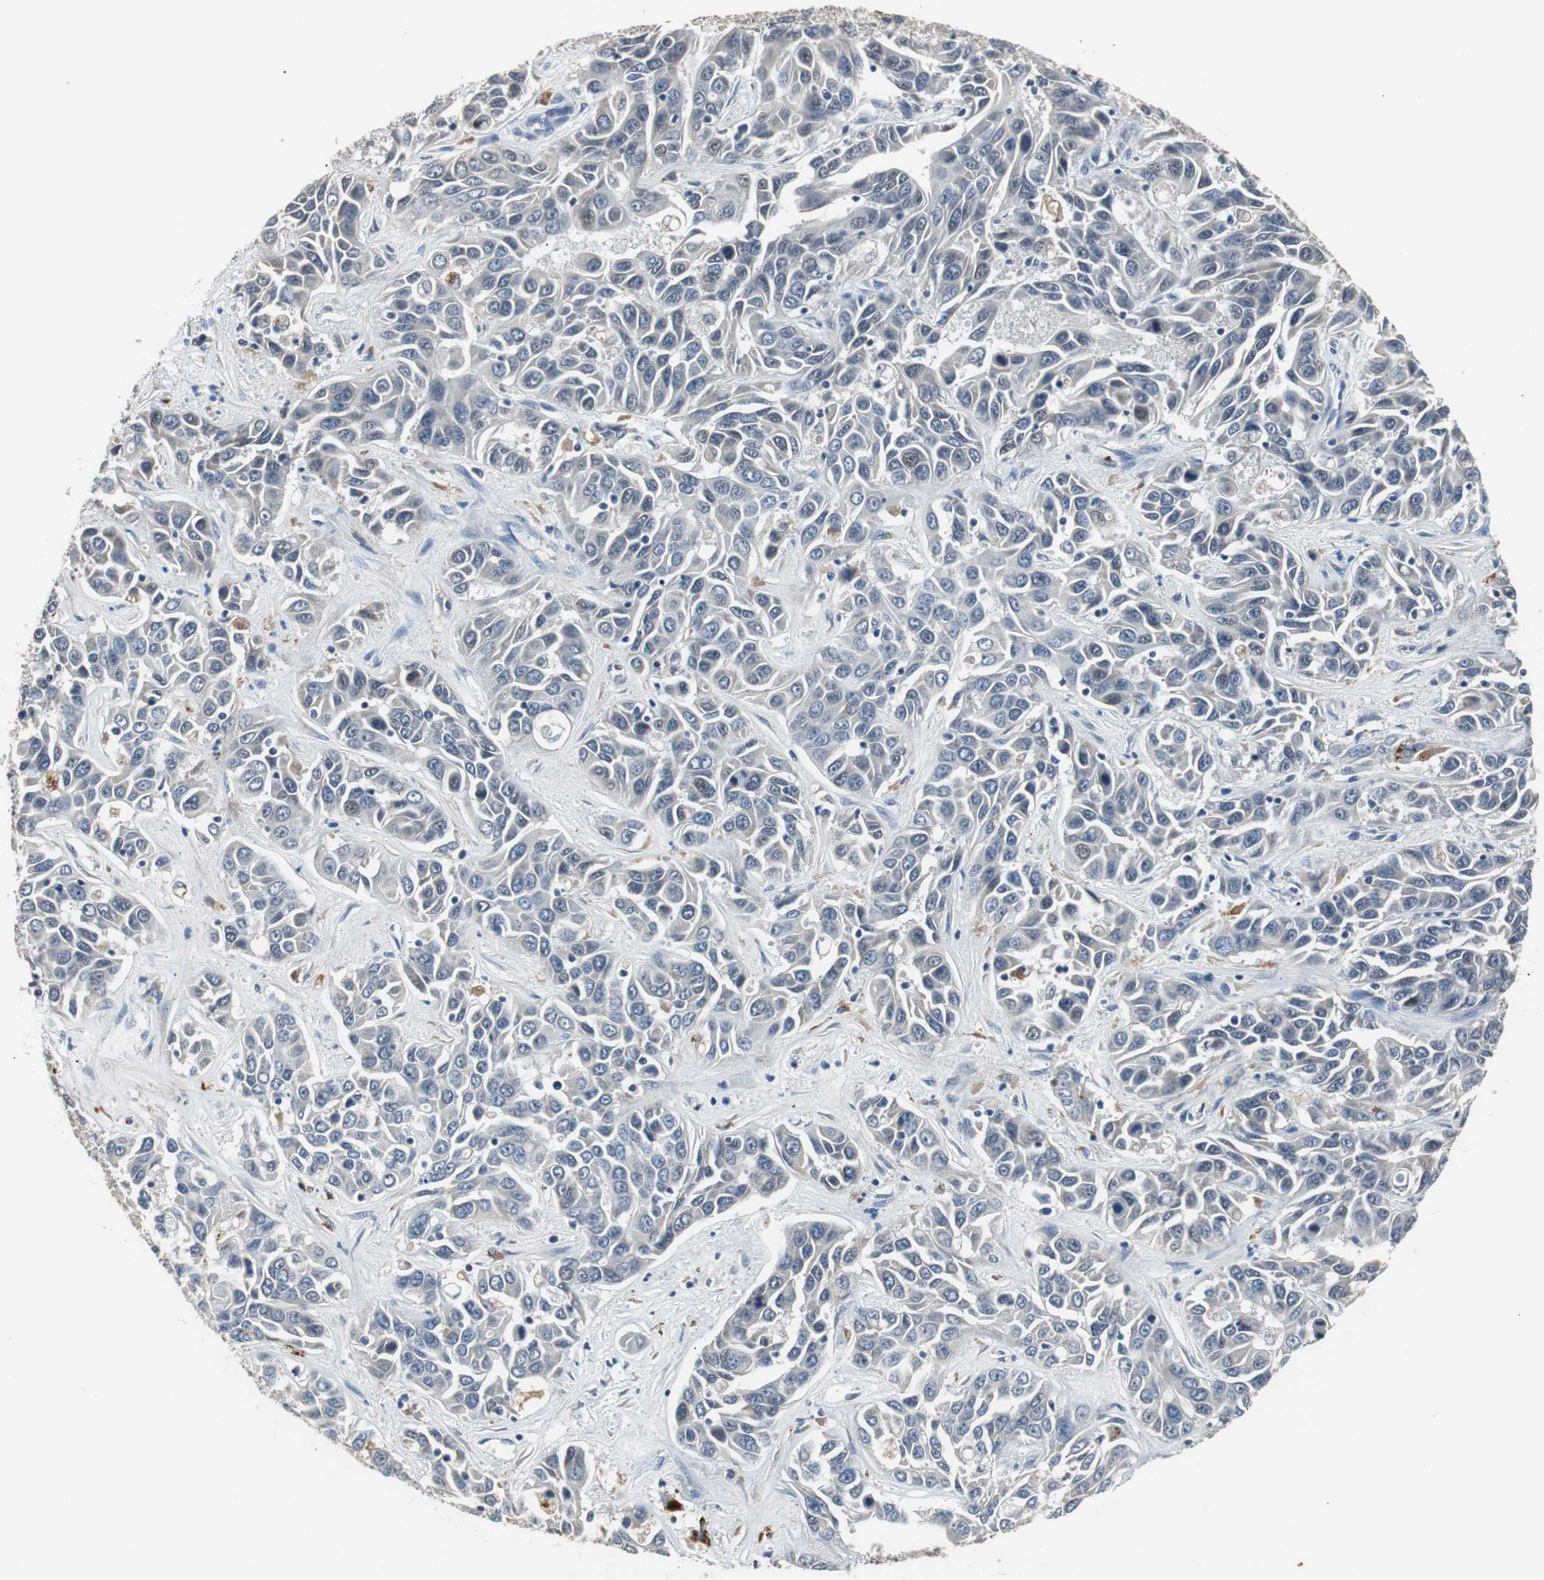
{"staining": {"intensity": "negative", "quantity": "none", "location": "none"}, "tissue": "liver cancer", "cell_type": "Tumor cells", "image_type": "cancer", "snomed": [{"axis": "morphology", "description": "Cholangiocarcinoma"}, {"axis": "topography", "description": "Liver"}], "caption": "High power microscopy image of an immunohistochemistry photomicrograph of cholangiocarcinoma (liver), revealing no significant expression in tumor cells.", "gene": "PCYT1B", "patient": {"sex": "female", "age": 52}}